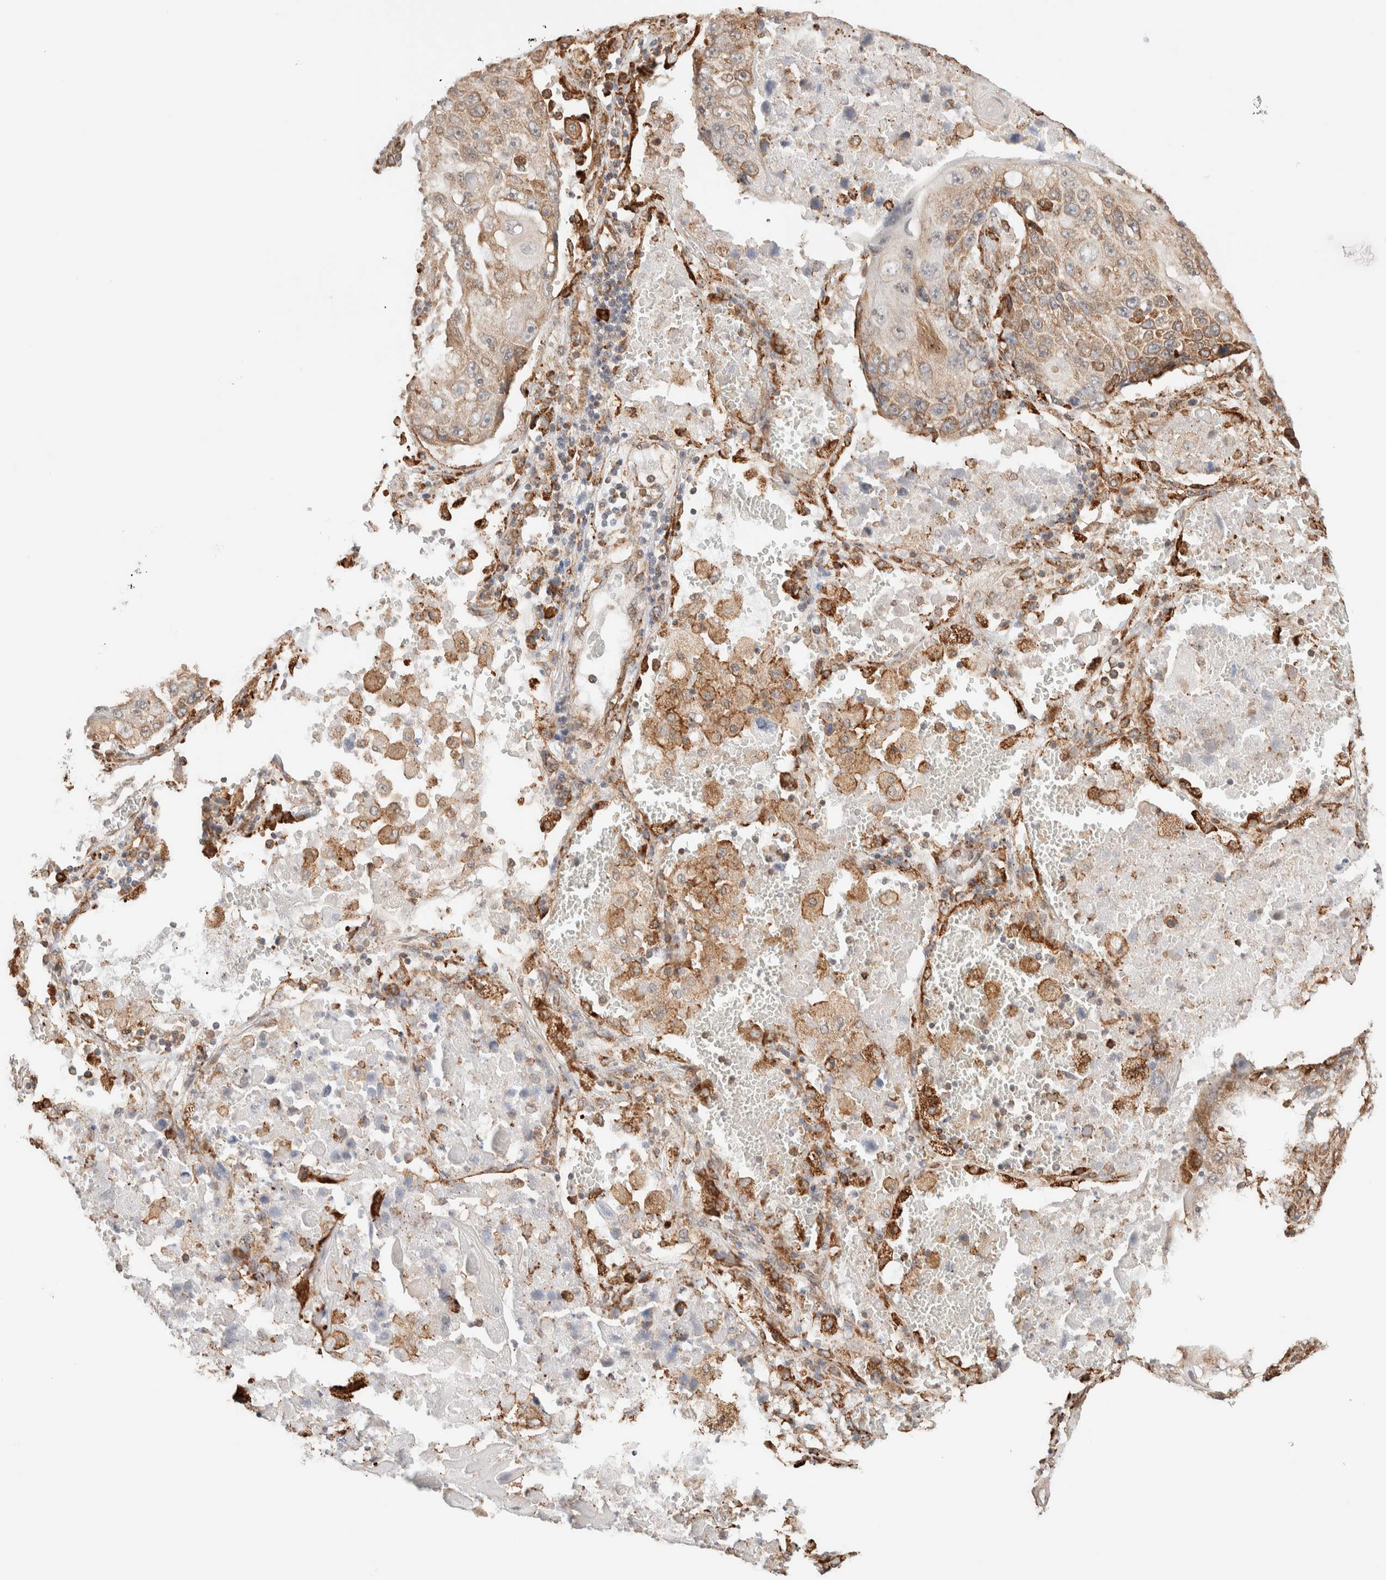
{"staining": {"intensity": "moderate", "quantity": ">75%", "location": "cytoplasmic/membranous"}, "tissue": "lung cancer", "cell_type": "Tumor cells", "image_type": "cancer", "snomed": [{"axis": "morphology", "description": "Squamous cell carcinoma, NOS"}, {"axis": "topography", "description": "Lung"}], "caption": "The immunohistochemical stain labels moderate cytoplasmic/membranous staining in tumor cells of squamous cell carcinoma (lung) tissue.", "gene": "INTS1", "patient": {"sex": "male", "age": 61}}